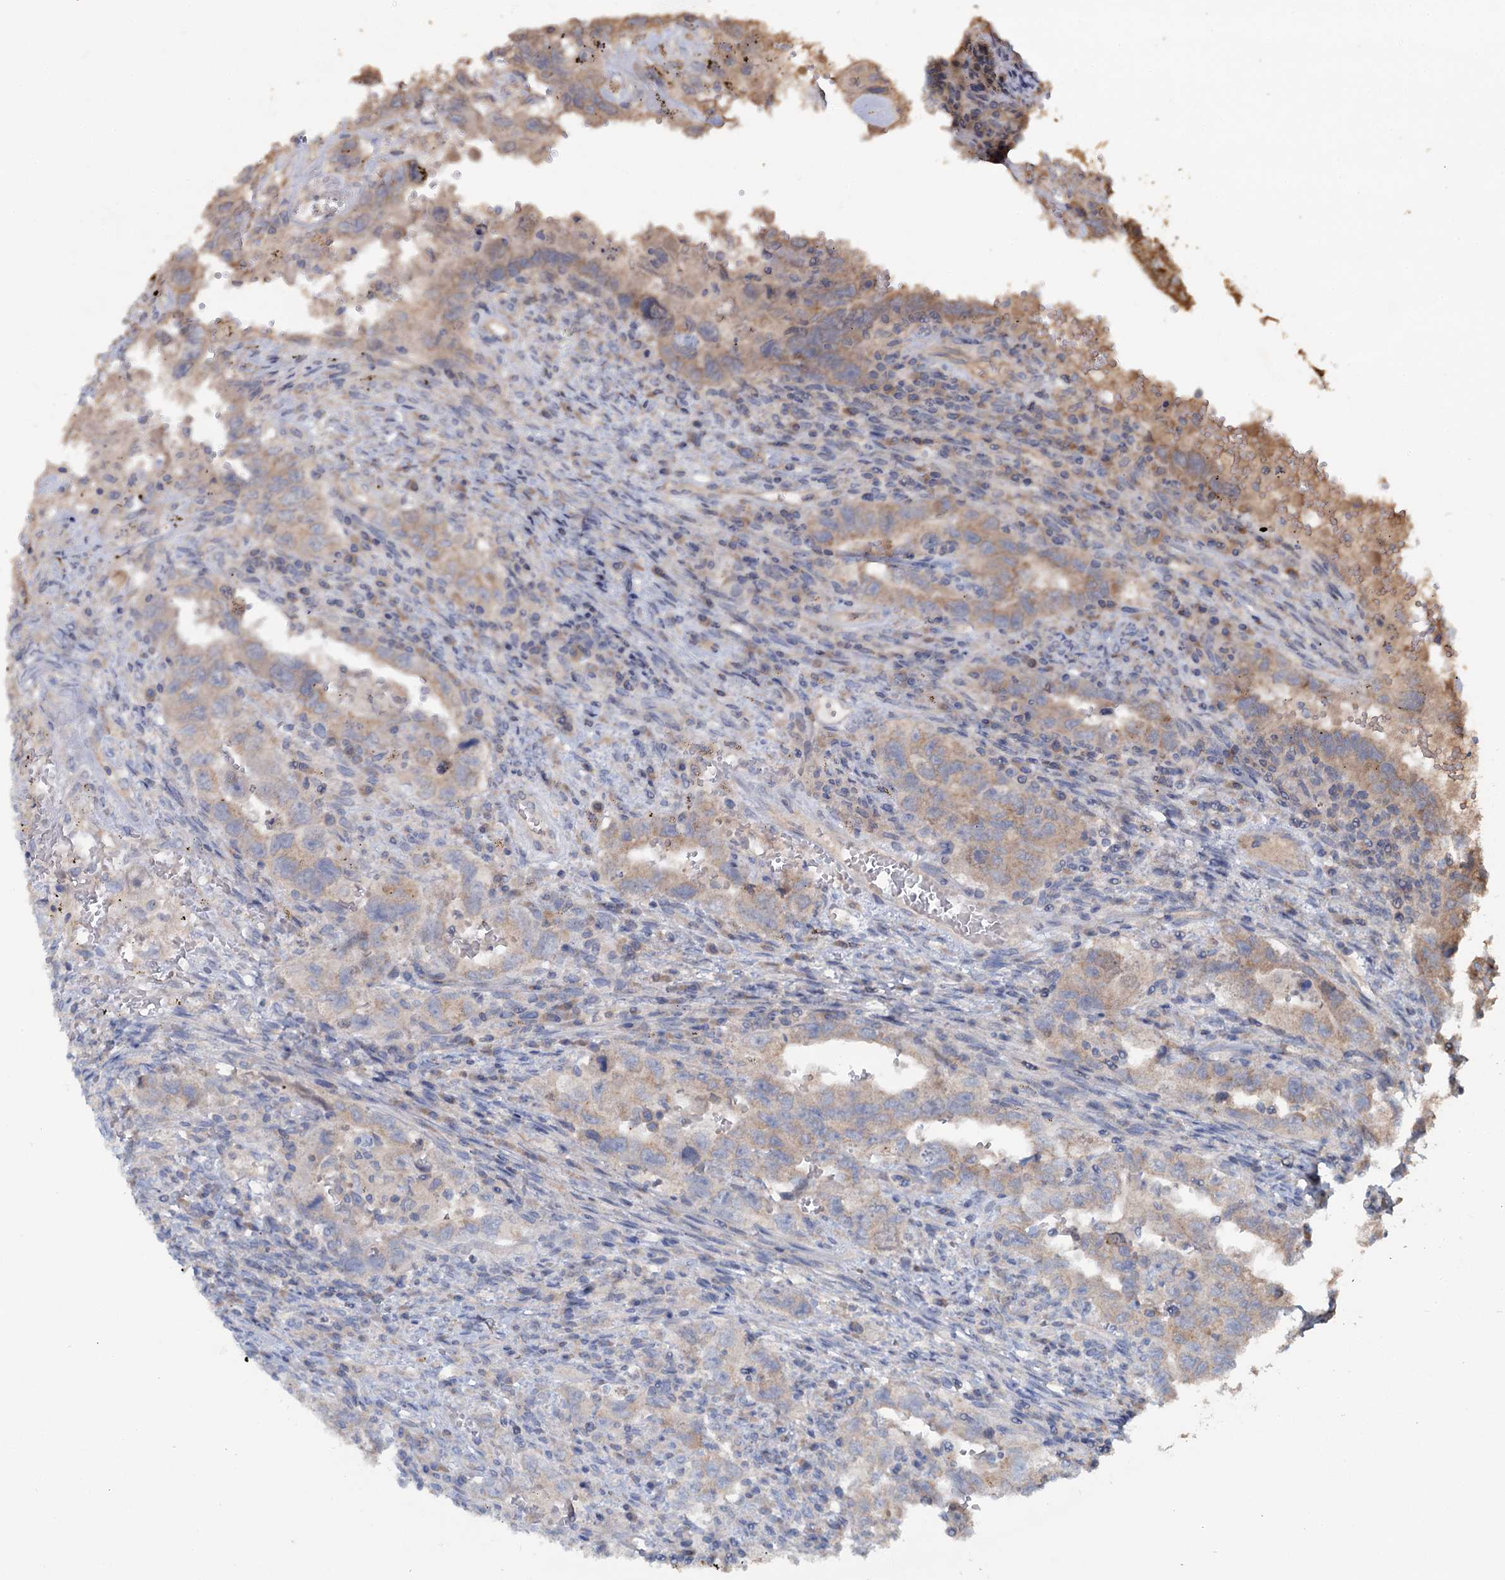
{"staining": {"intensity": "weak", "quantity": "<25%", "location": "cytoplasmic/membranous"}, "tissue": "testis cancer", "cell_type": "Tumor cells", "image_type": "cancer", "snomed": [{"axis": "morphology", "description": "Carcinoma, Embryonal, NOS"}, {"axis": "topography", "description": "Testis"}], "caption": "An image of embryonal carcinoma (testis) stained for a protein reveals no brown staining in tumor cells.", "gene": "FUNDC1", "patient": {"sex": "male", "age": 26}}